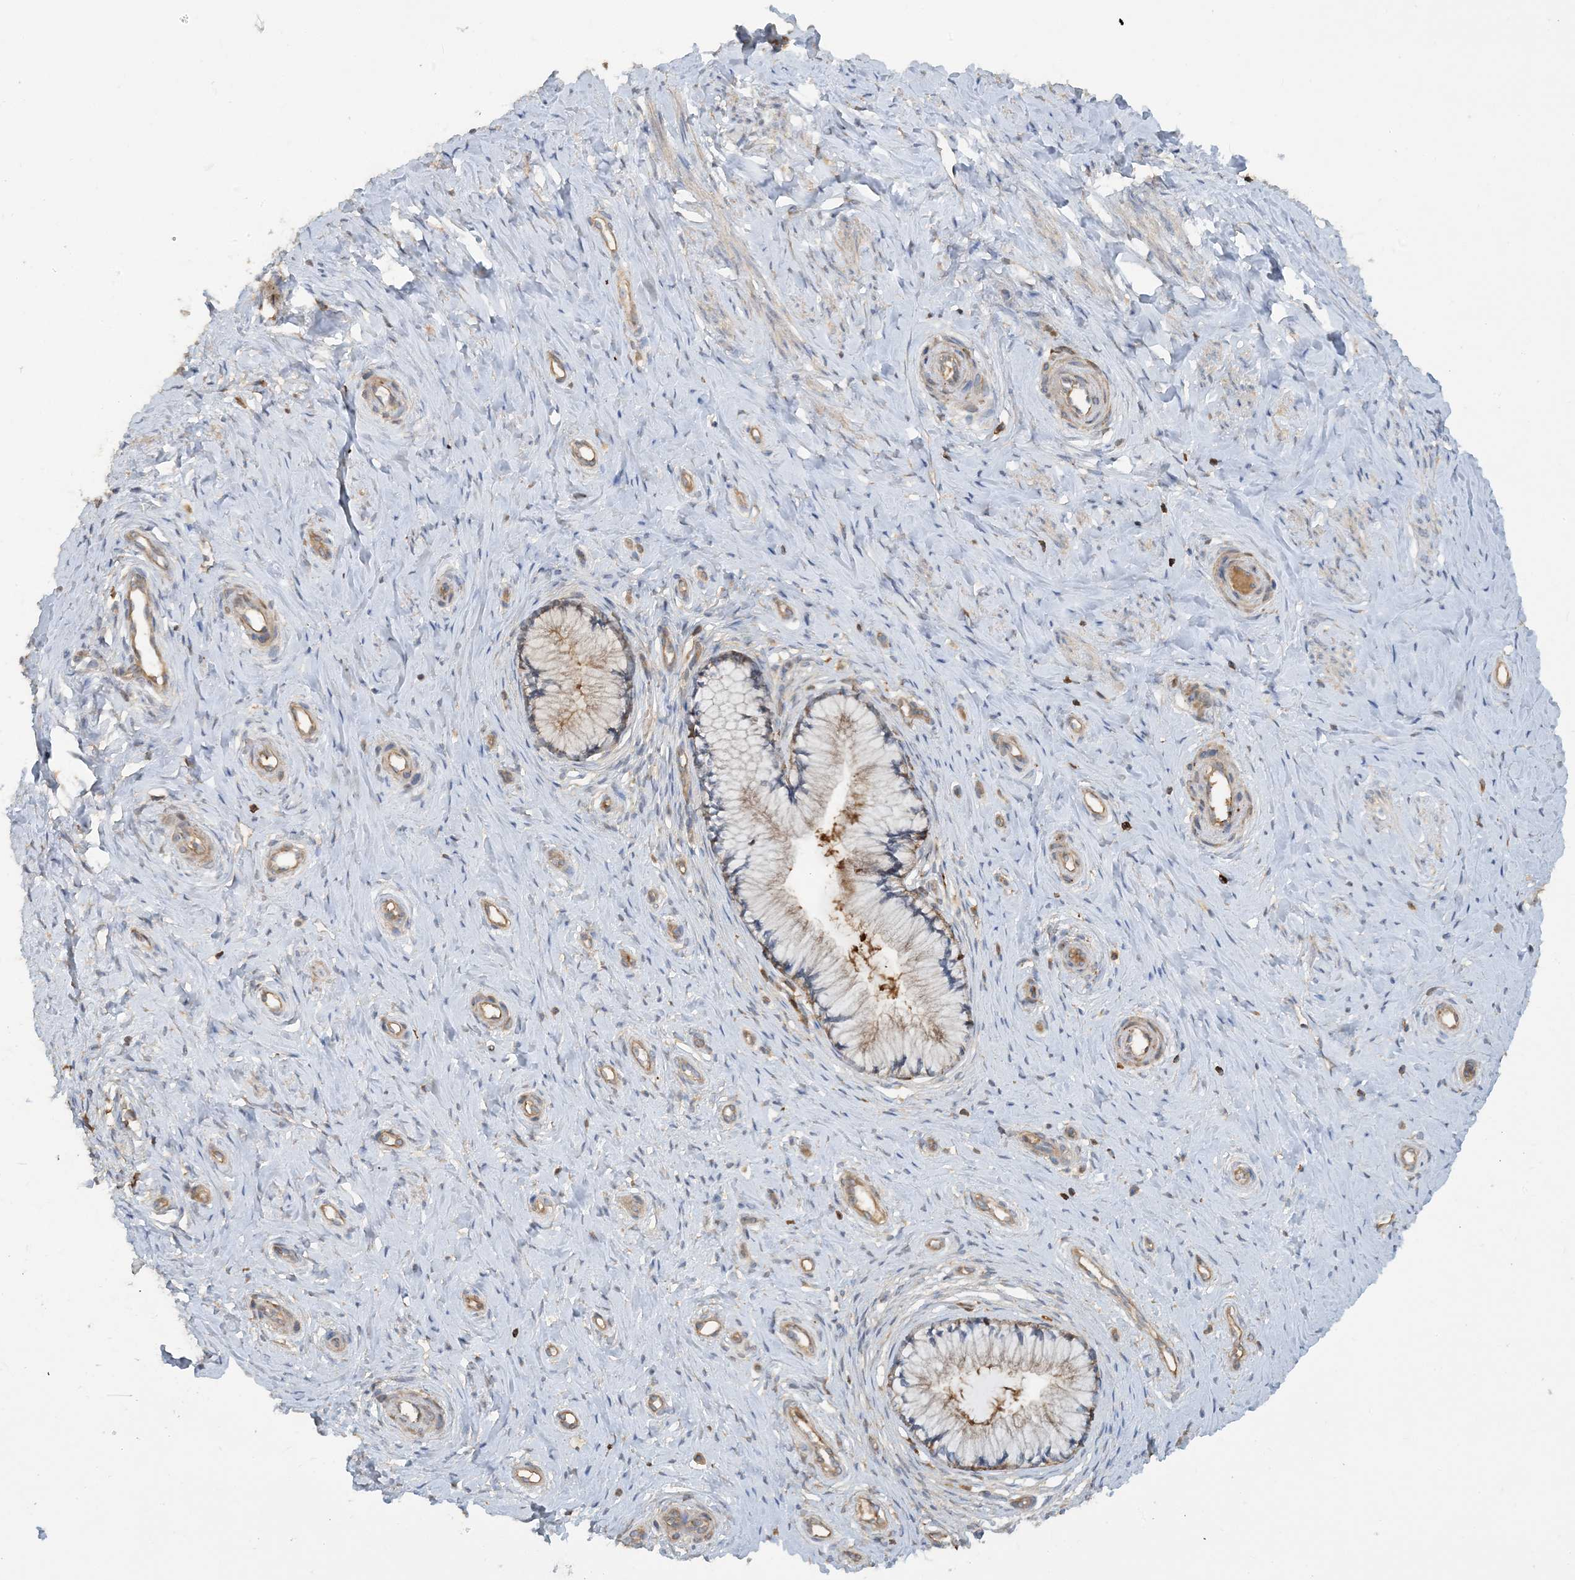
{"staining": {"intensity": "negative", "quantity": "none", "location": "none"}, "tissue": "cervix", "cell_type": "Glandular cells", "image_type": "normal", "snomed": [{"axis": "morphology", "description": "Normal tissue, NOS"}, {"axis": "topography", "description": "Cervix"}], "caption": "This is a image of immunohistochemistry staining of normal cervix, which shows no expression in glandular cells. Nuclei are stained in blue.", "gene": "SFMBT2", "patient": {"sex": "female", "age": 36}}